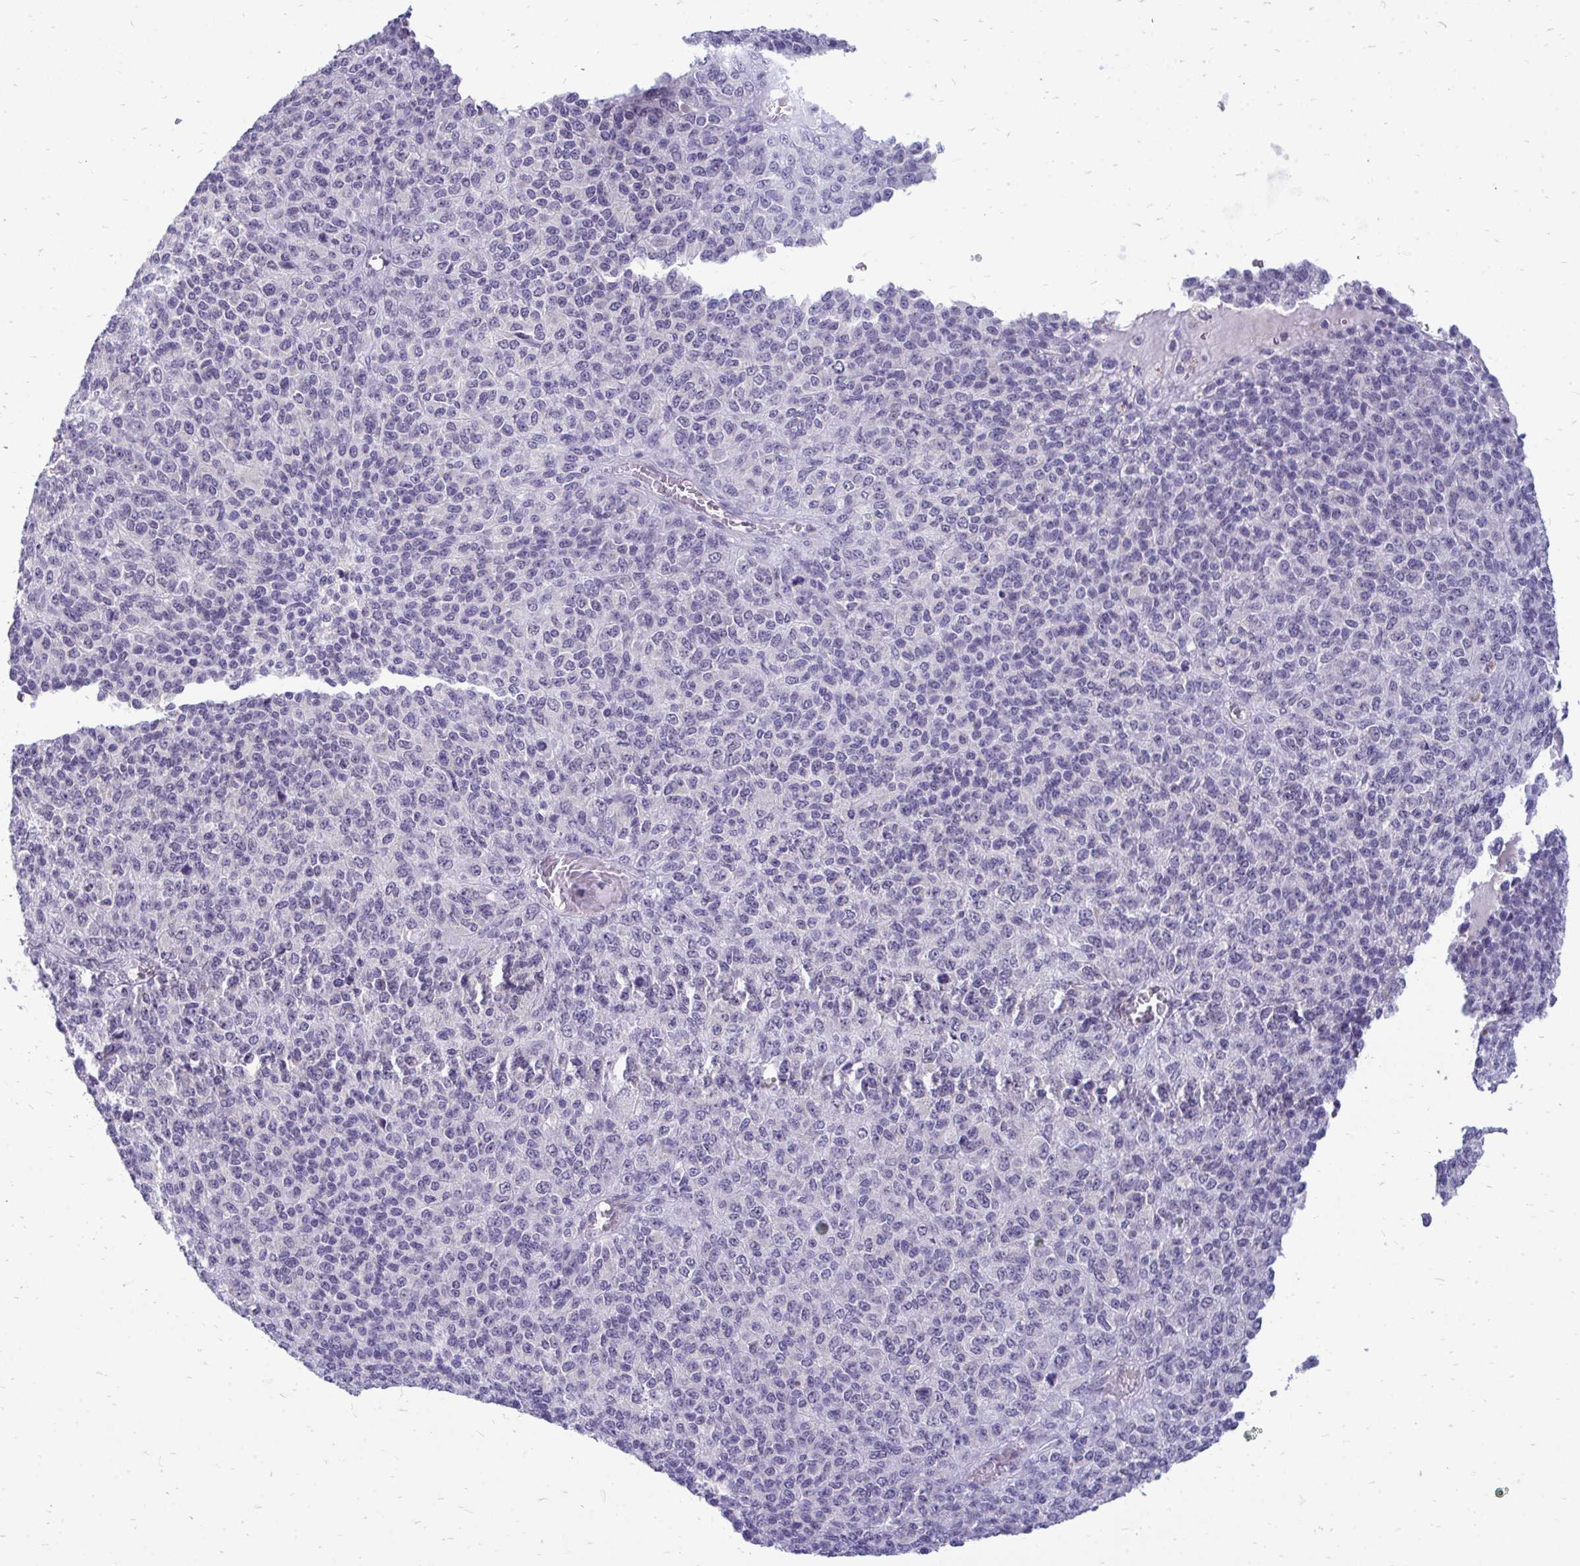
{"staining": {"intensity": "negative", "quantity": "none", "location": "none"}, "tissue": "melanoma", "cell_type": "Tumor cells", "image_type": "cancer", "snomed": [{"axis": "morphology", "description": "Malignant melanoma, Metastatic site"}, {"axis": "topography", "description": "Brain"}], "caption": "This is a micrograph of immunohistochemistry staining of melanoma, which shows no staining in tumor cells. (Immunohistochemistry (ihc), brightfield microscopy, high magnification).", "gene": "ACSL5", "patient": {"sex": "female", "age": 56}}